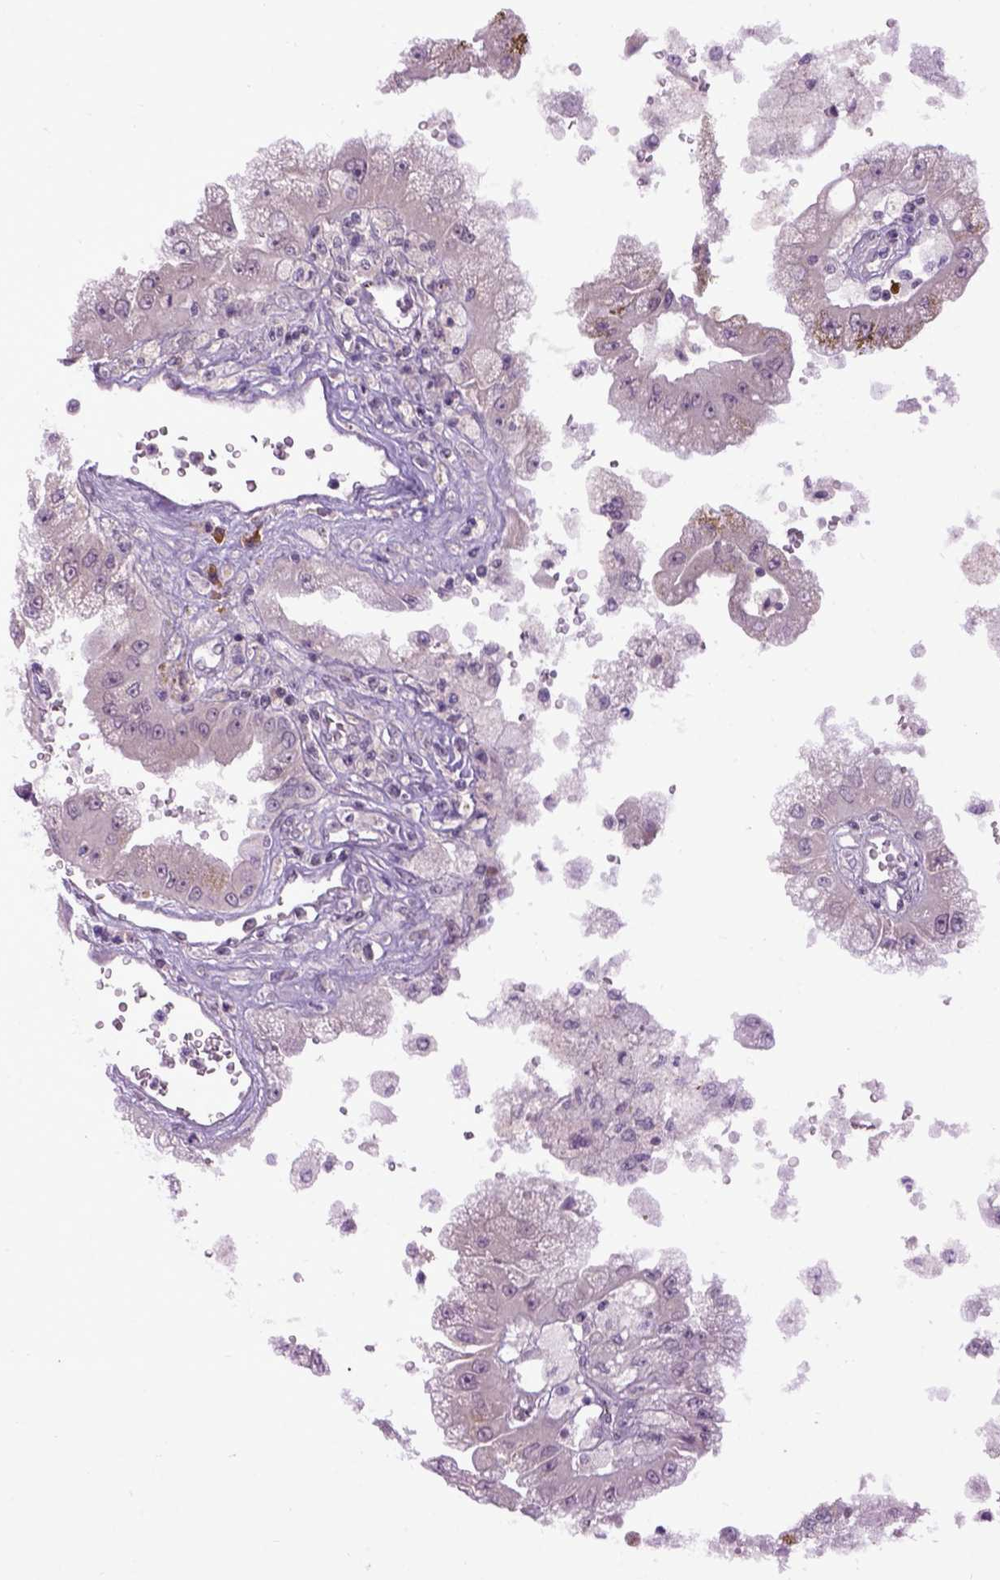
{"staining": {"intensity": "negative", "quantity": "none", "location": "none"}, "tissue": "renal cancer", "cell_type": "Tumor cells", "image_type": "cancer", "snomed": [{"axis": "morphology", "description": "Adenocarcinoma, NOS"}, {"axis": "topography", "description": "Kidney"}], "caption": "DAB (3,3'-diaminobenzidine) immunohistochemical staining of human adenocarcinoma (renal) exhibits no significant positivity in tumor cells.", "gene": "EMILIN3", "patient": {"sex": "male", "age": 58}}